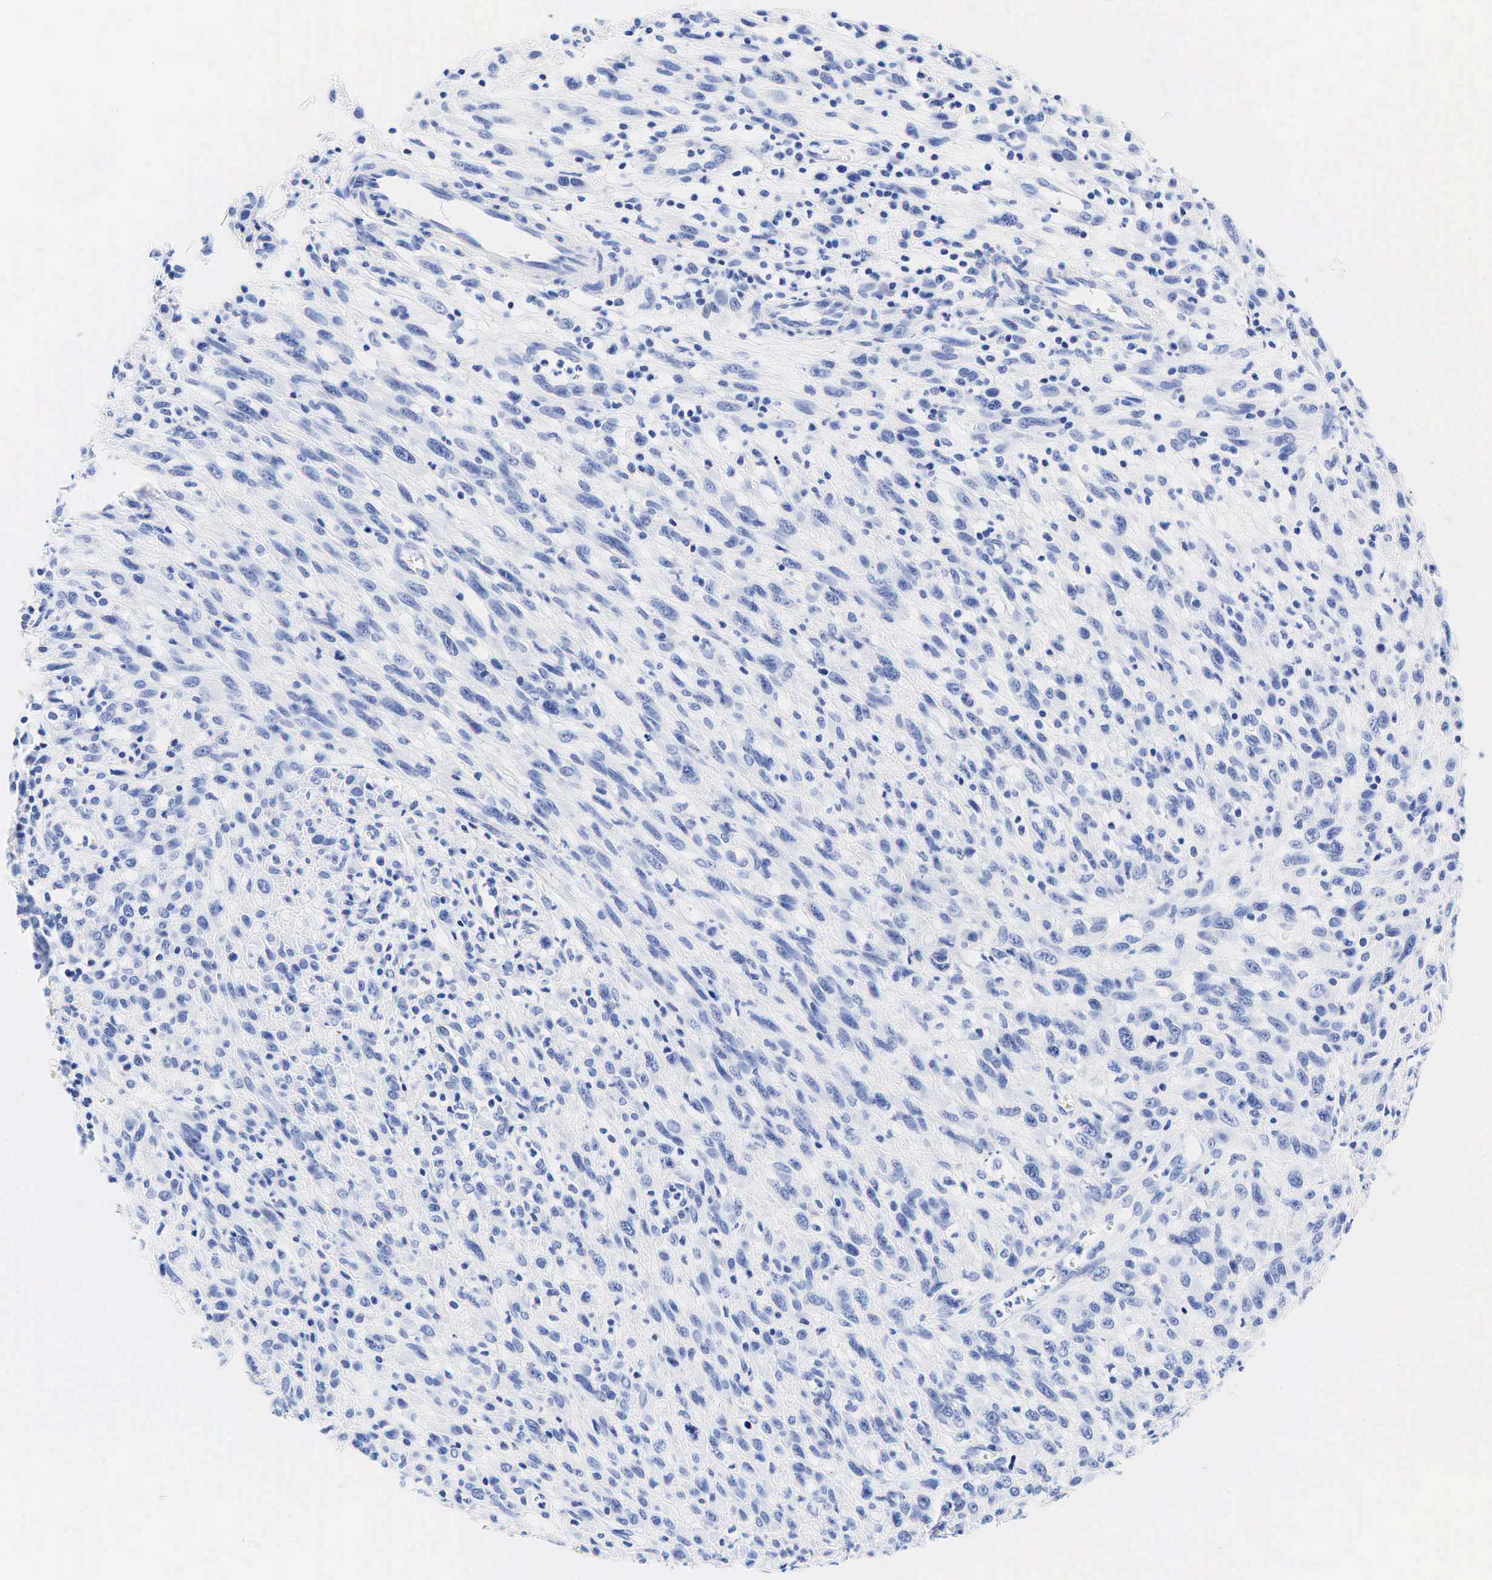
{"staining": {"intensity": "negative", "quantity": "none", "location": "none"}, "tissue": "melanoma", "cell_type": "Tumor cells", "image_type": "cancer", "snomed": [{"axis": "morphology", "description": "Malignant melanoma, NOS"}, {"axis": "topography", "description": "Skin"}], "caption": "Protein analysis of melanoma shows no significant staining in tumor cells.", "gene": "CHGA", "patient": {"sex": "male", "age": 51}}